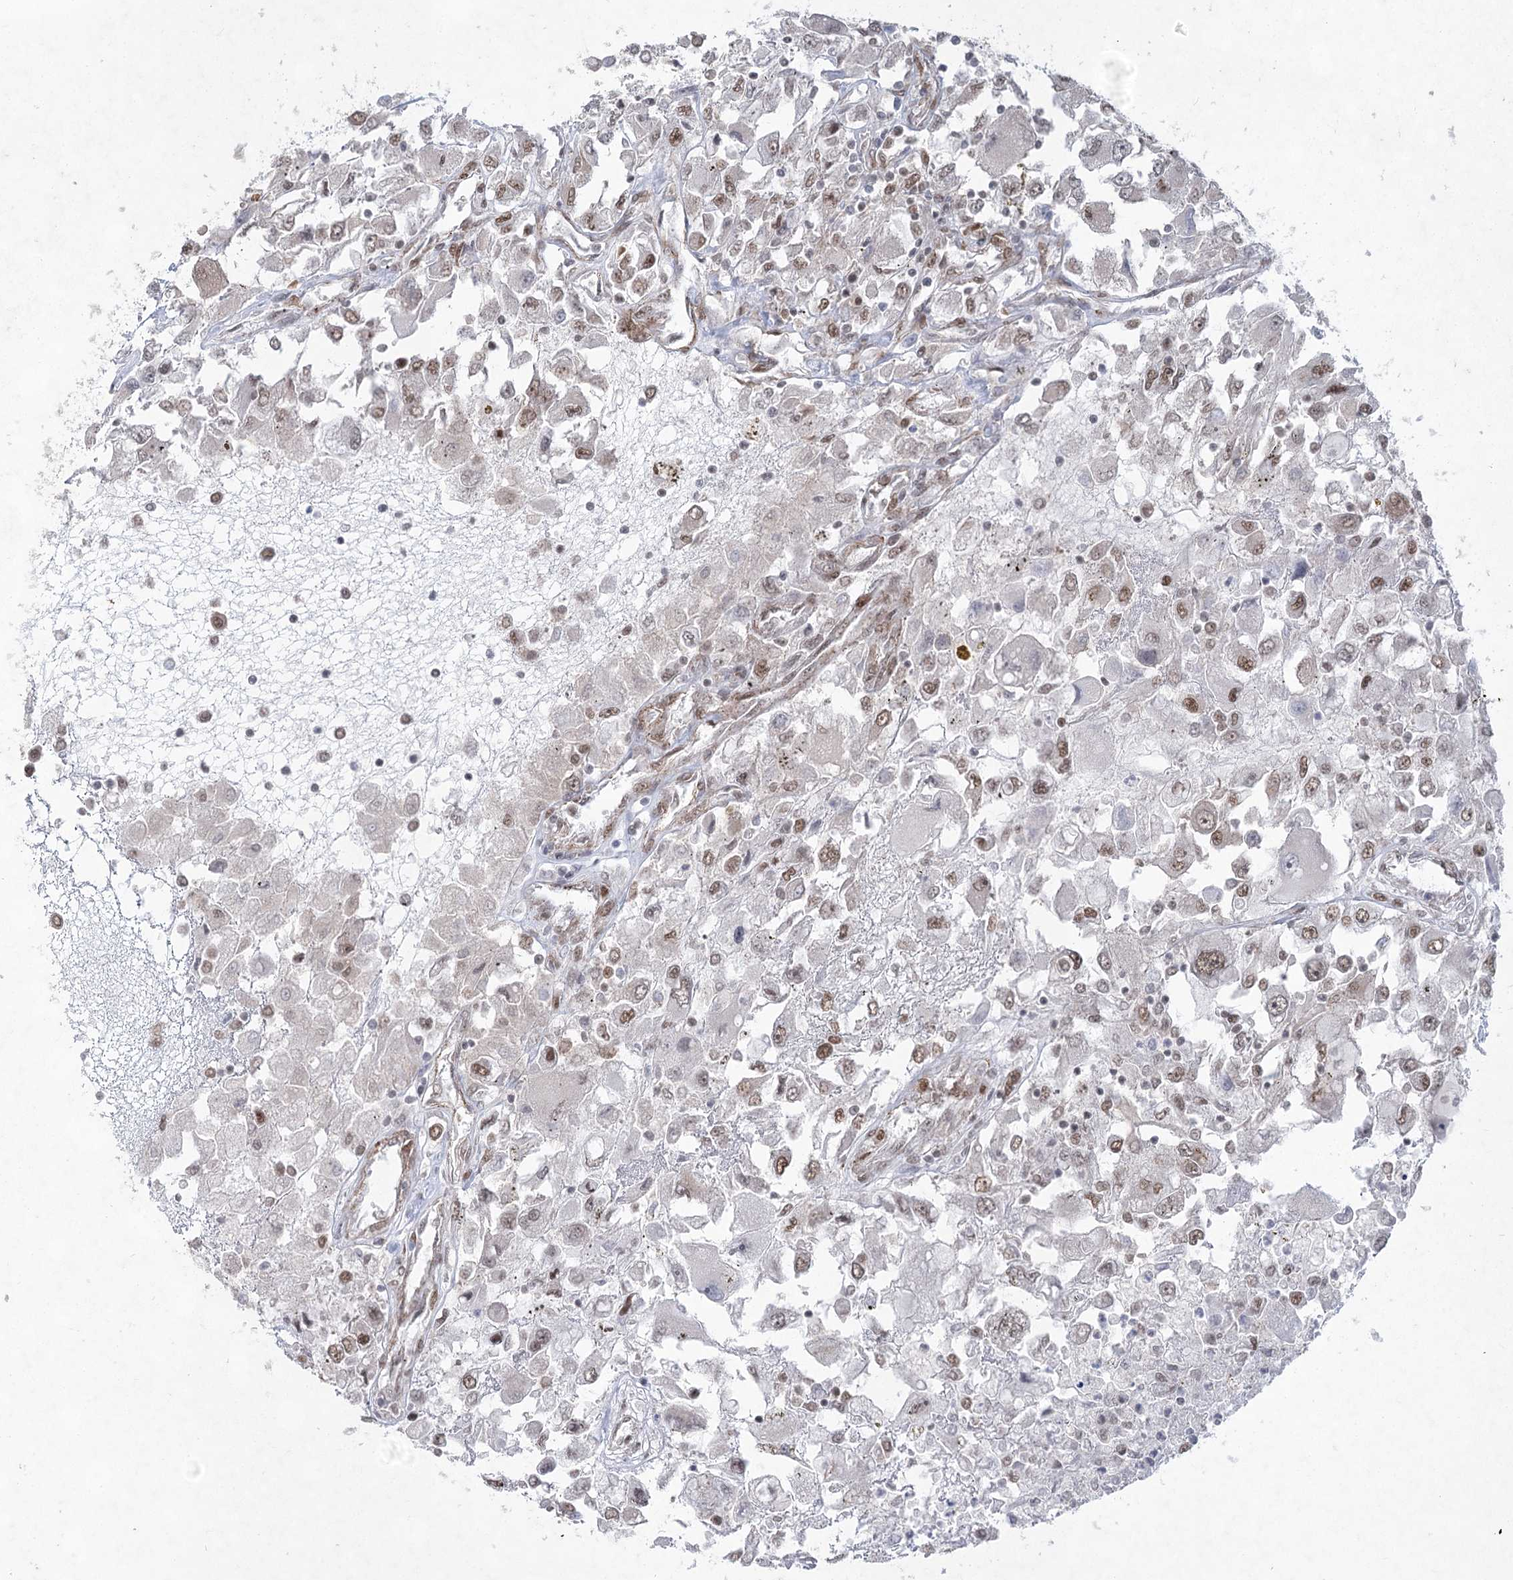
{"staining": {"intensity": "moderate", "quantity": "25%-75%", "location": "nuclear"}, "tissue": "renal cancer", "cell_type": "Tumor cells", "image_type": "cancer", "snomed": [{"axis": "morphology", "description": "Adenocarcinoma, NOS"}, {"axis": "topography", "description": "Kidney"}], "caption": "Immunohistochemistry photomicrograph of renal cancer (adenocarcinoma) stained for a protein (brown), which displays medium levels of moderate nuclear positivity in approximately 25%-75% of tumor cells.", "gene": "ZCCHC8", "patient": {"sex": "female", "age": 52}}